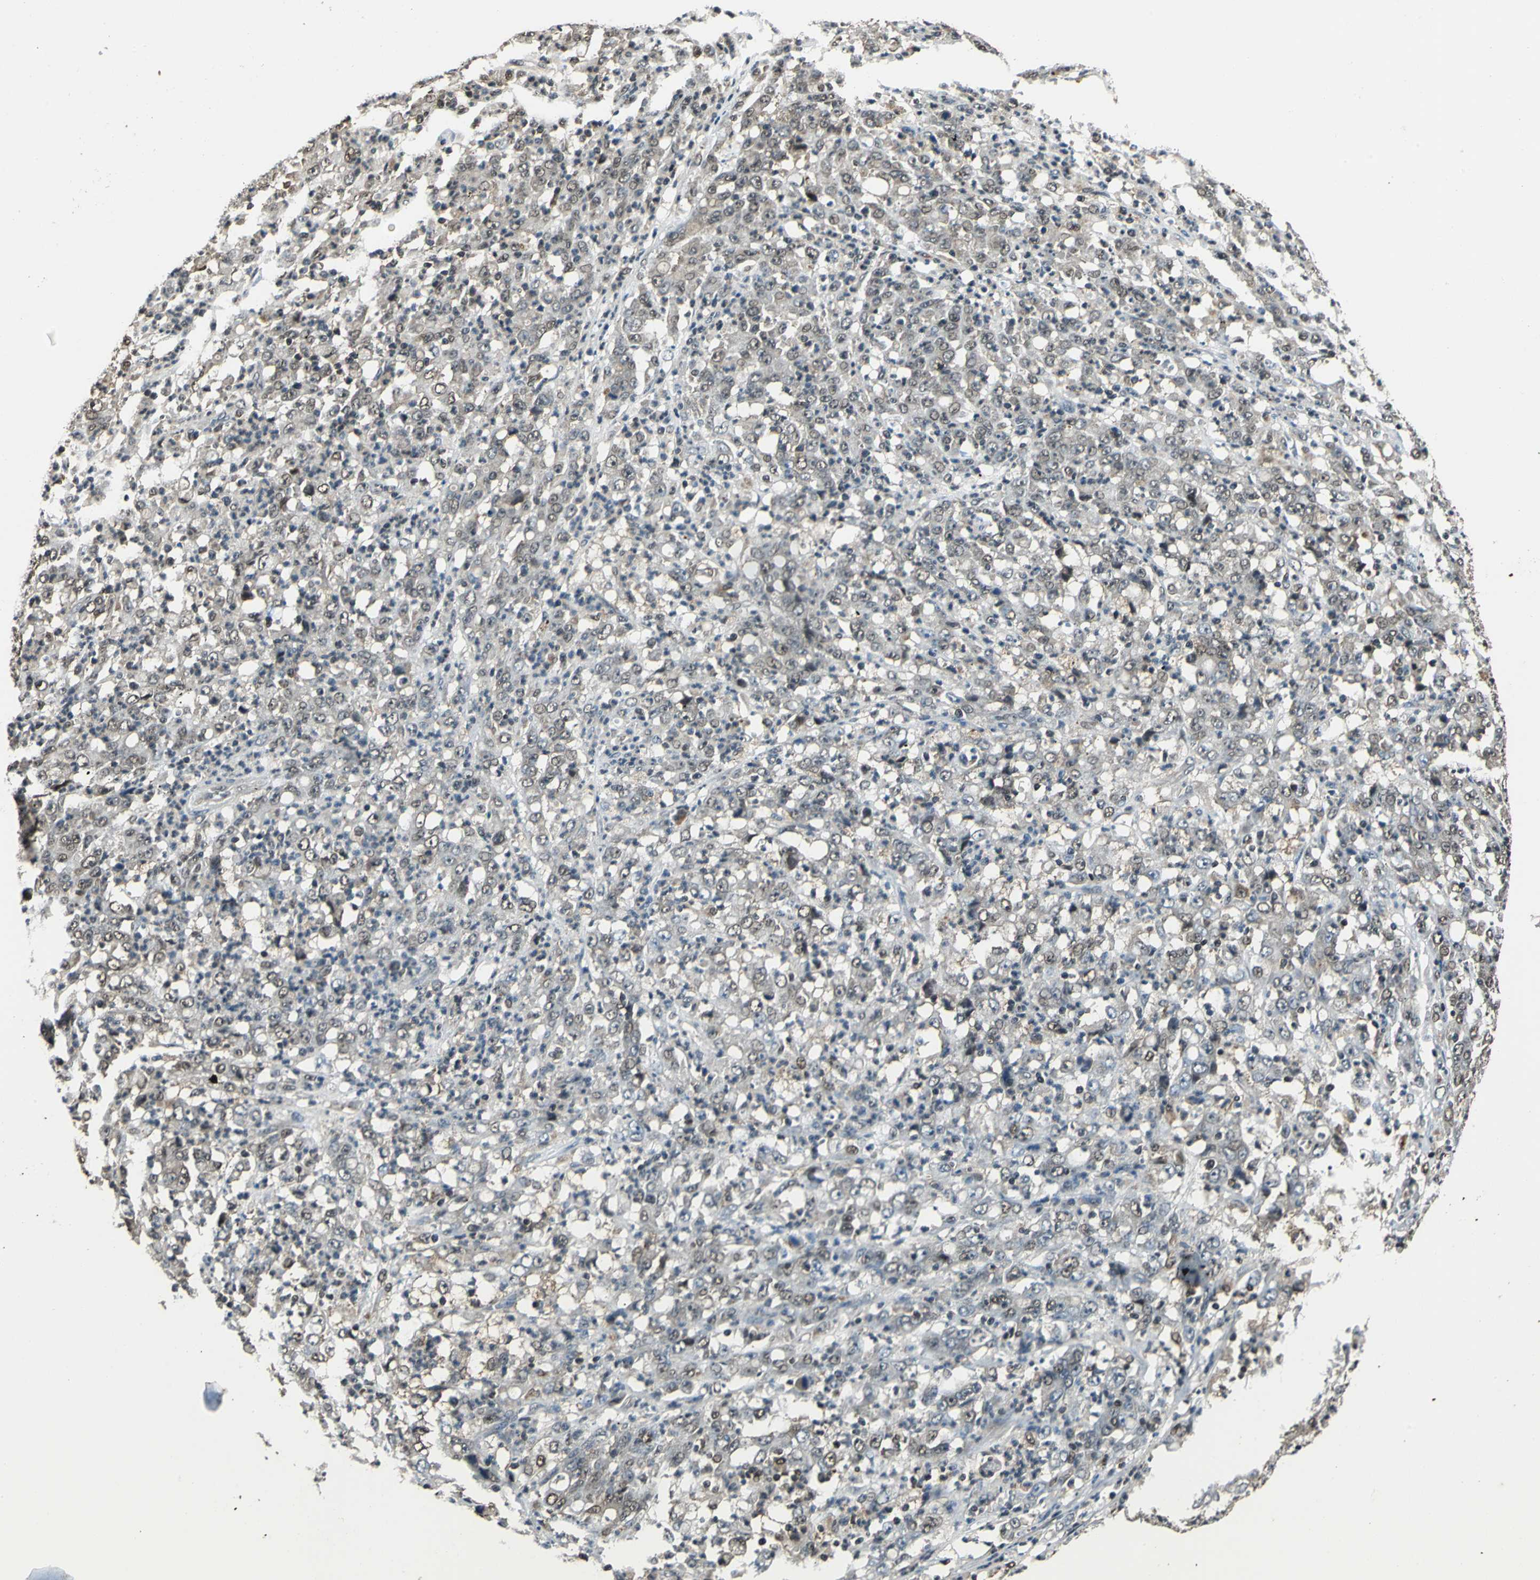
{"staining": {"intensity": "weak", "quantity": "25%-75%", "location": "cytoplasmic/membranous,nuclear"}, "tissue": "stomach cancer", "cell_type": "Tumor cells", "image_type": "cancer", "snomed": [{"axis": "morphology", "description": "Adenocarcinoma, NOS"}, {"axis": "topography", "description": "Stomach, lower"}], "caption": "Adenocarcinoma (stomach) stained with a brown dye demonstrates weak cytoplasmic/membranous and nuclear positive staining in approximately 25%-75% of tumor cells.", "gene": "PPP1R13L", "patient": {"sex": "female", "age": 71}}